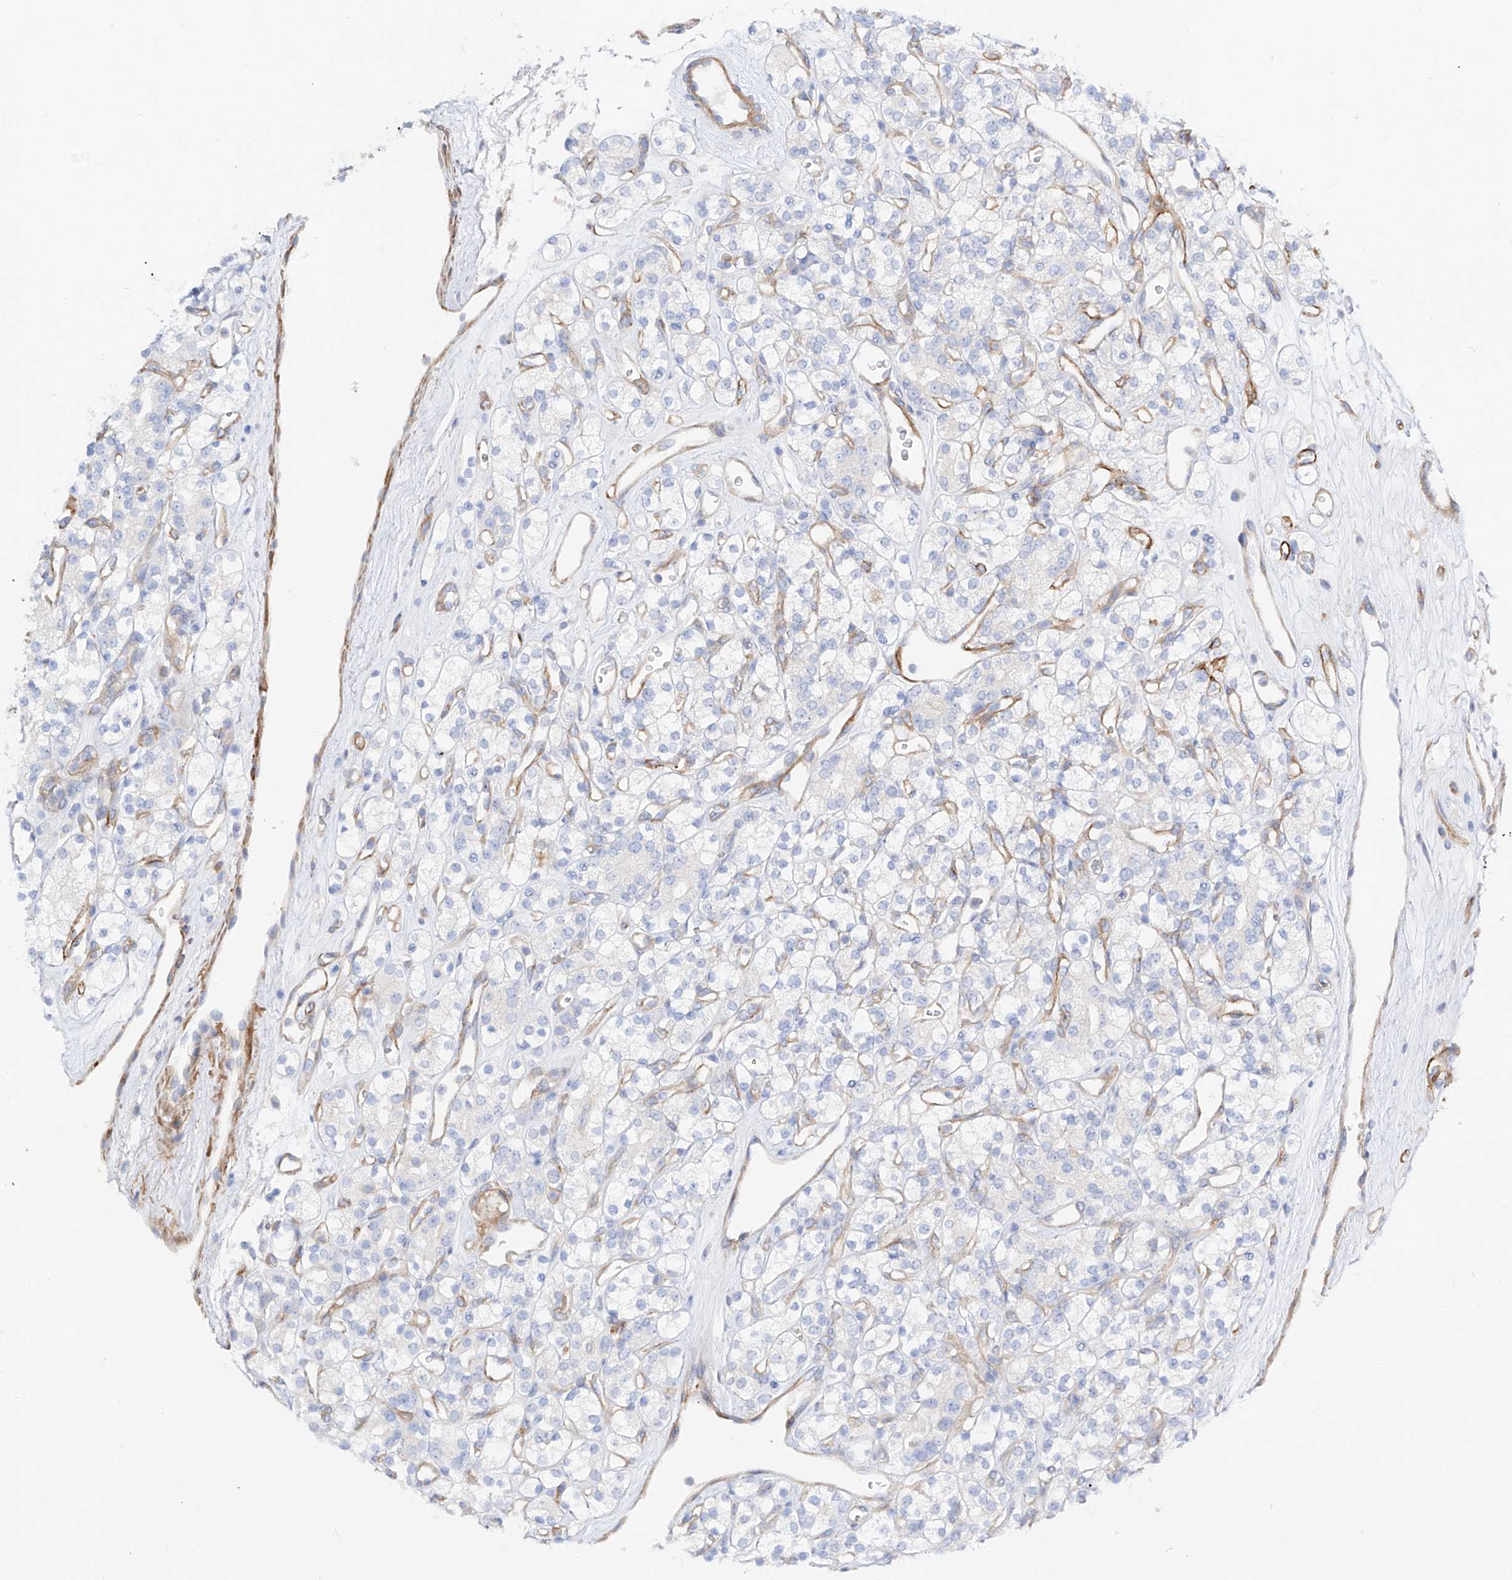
{"staining": {"intensity": "negative", "quantity": "none", "location": "none"}, "tissue": "renal cancer", "cell_type": "Tumor cells", "image_type": "cancer", "snomed": [{"axis": "morphology", "description": "Adenocarcinoma, NOS"}, {"axis": "topography", "description": "Kidney"}], "caption": "A high-resolution micrograph shows immunohistochemistry staining of renal cancer, which exhibits no significant positivity in tumor cells.", "gene": "LCA5", "patient": {"sex": "male", "age": 77}}